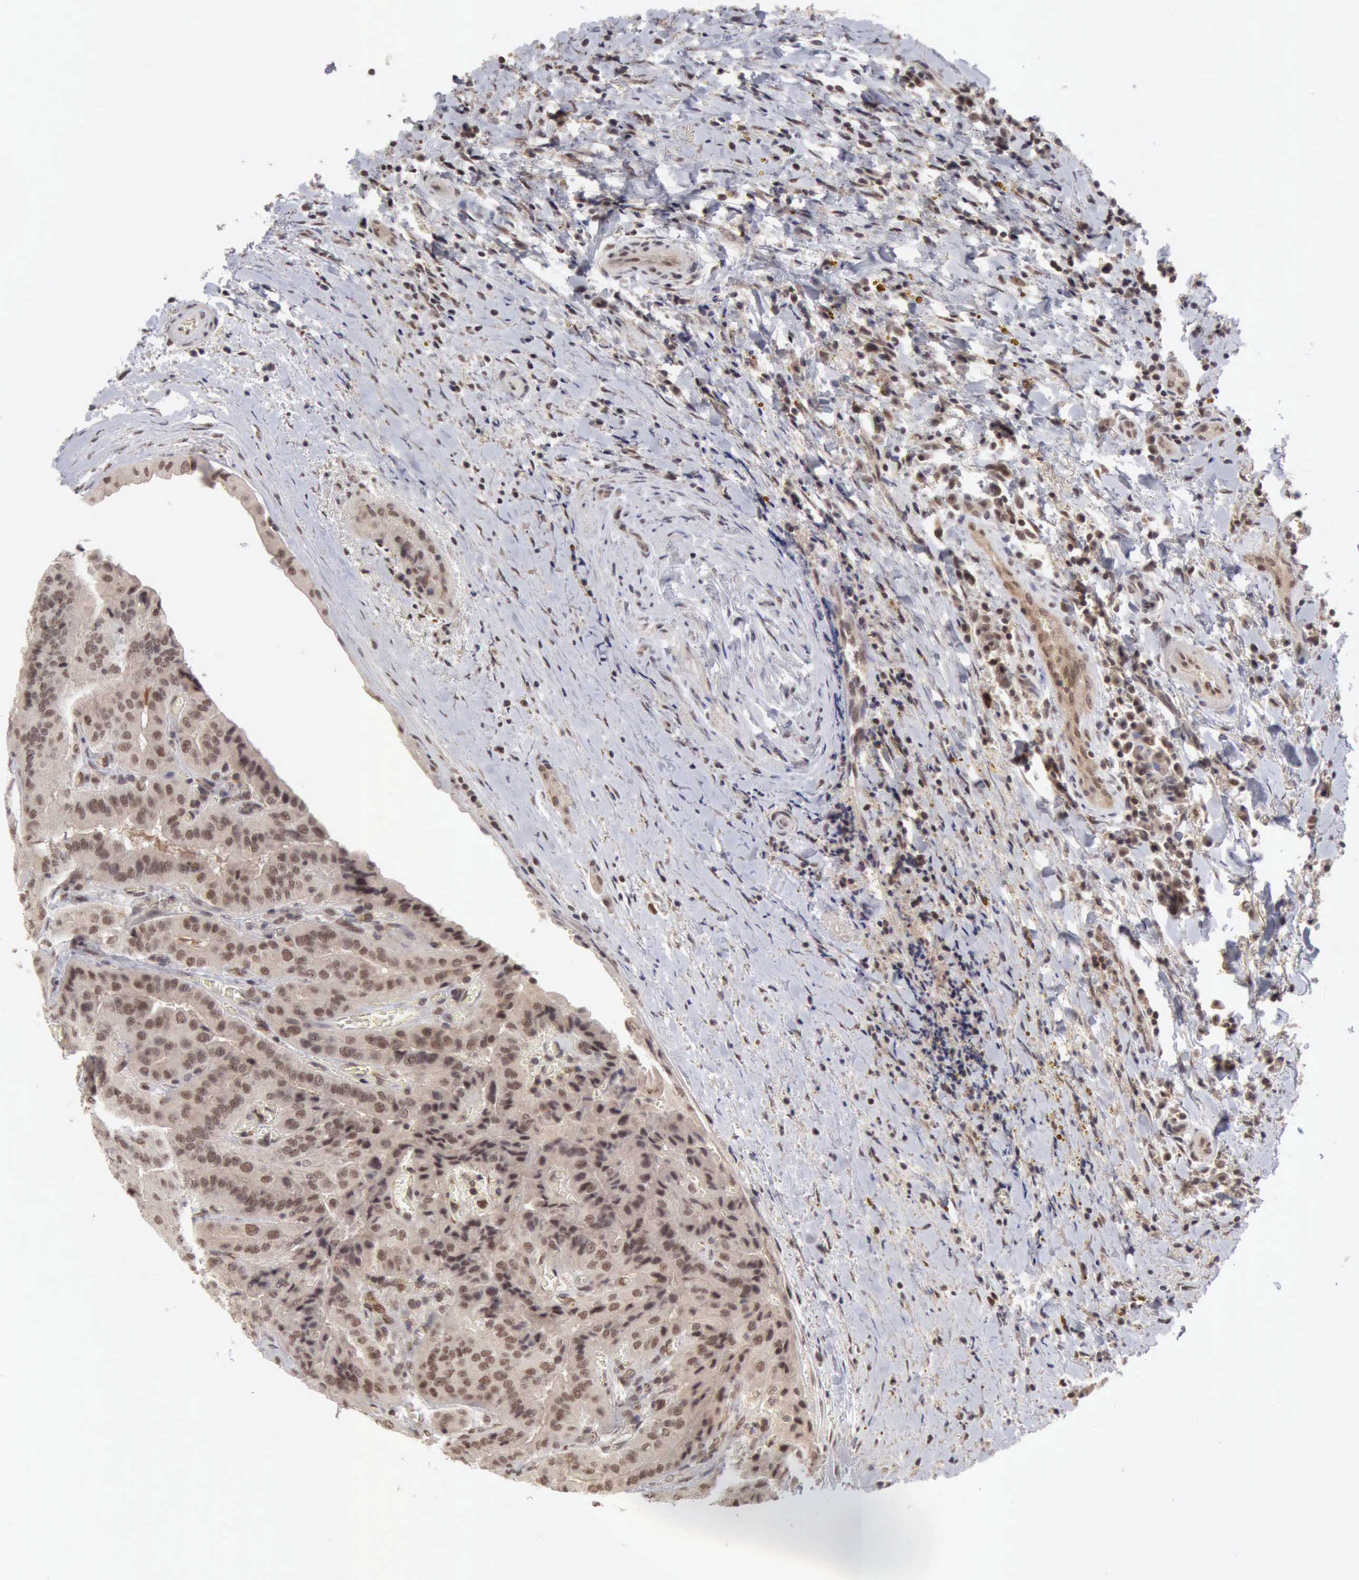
{"staining": {"intensity": "moderate", "quantity": ">75%", "location": "nuclear"}, "tissue": "thyroid cancer", "cell_type": "Tumor cells", "image_type": "cancer", "snomed": [{"axis": "morphology", "description": "Papillary adenocarcinoma, NOS"}, {"axis": "topography", "description": "Thyroid gland"}], "caption": "Thyroid cancer was stained to show a protein in brown. There is medium levels of moderate nuclear staining in about >75% of tumor cells.", "gene": "CDKN2A", "patient": {"sex": "female", "age": 71}}